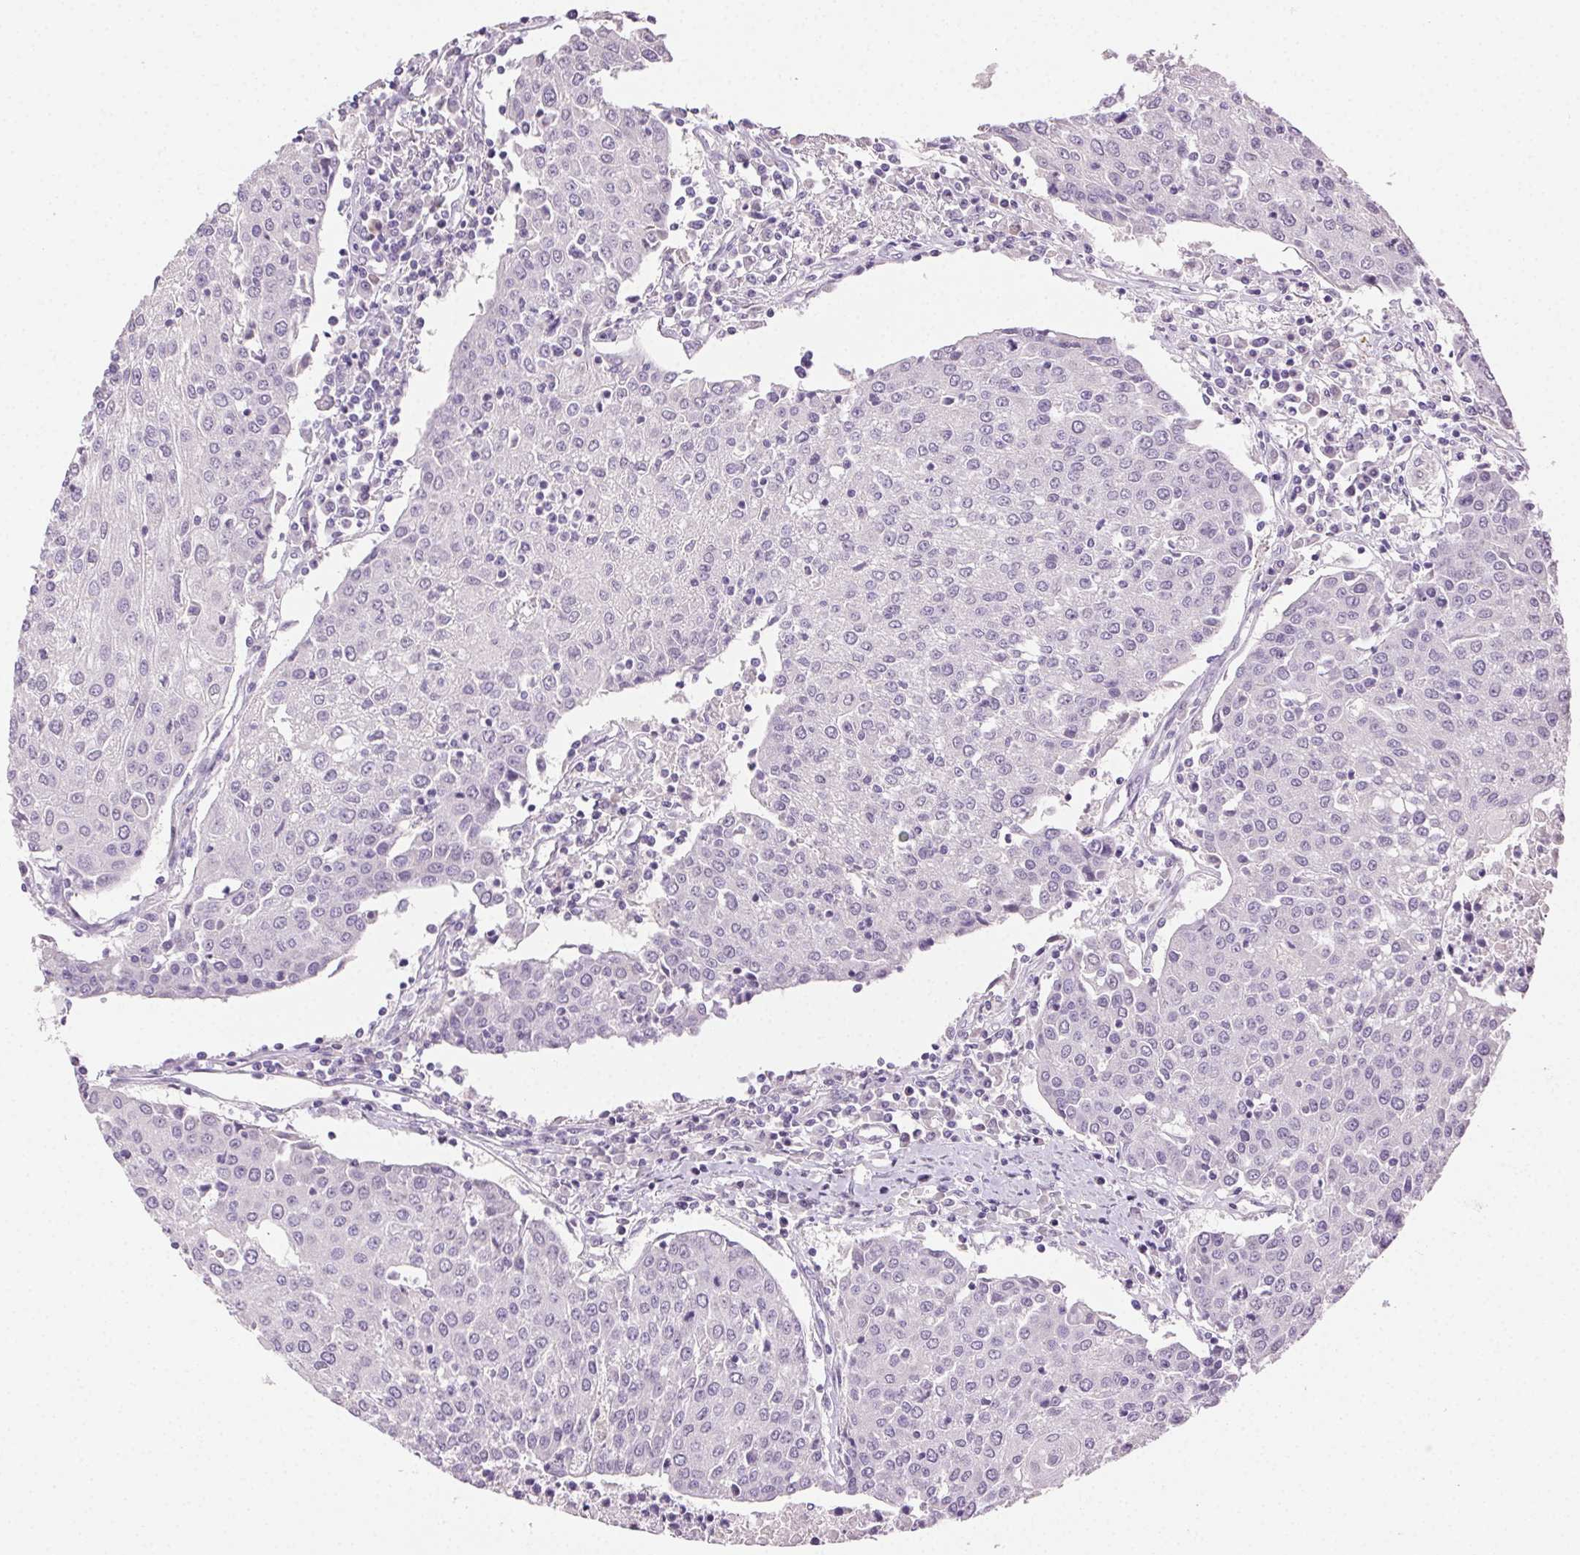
{"staining": {"intensity": "negative", "quantity": "none", "location": "none"}, "tissue": "urothelial cancer", "cell_type": "Tumor cells", "image_type": "cancer", "snomed": [{"axis": "morphology", "description": "Urothelial carcinoma, High grade"}, {"axis": "topography", "description": "Urinary bladder"}], "caption": "Human urothelial cancer stained for a protein using IHC exhibits no expression in tumor cells.", "gene": "CLDN10", "patient": {"sex": "female", "age": 85}}